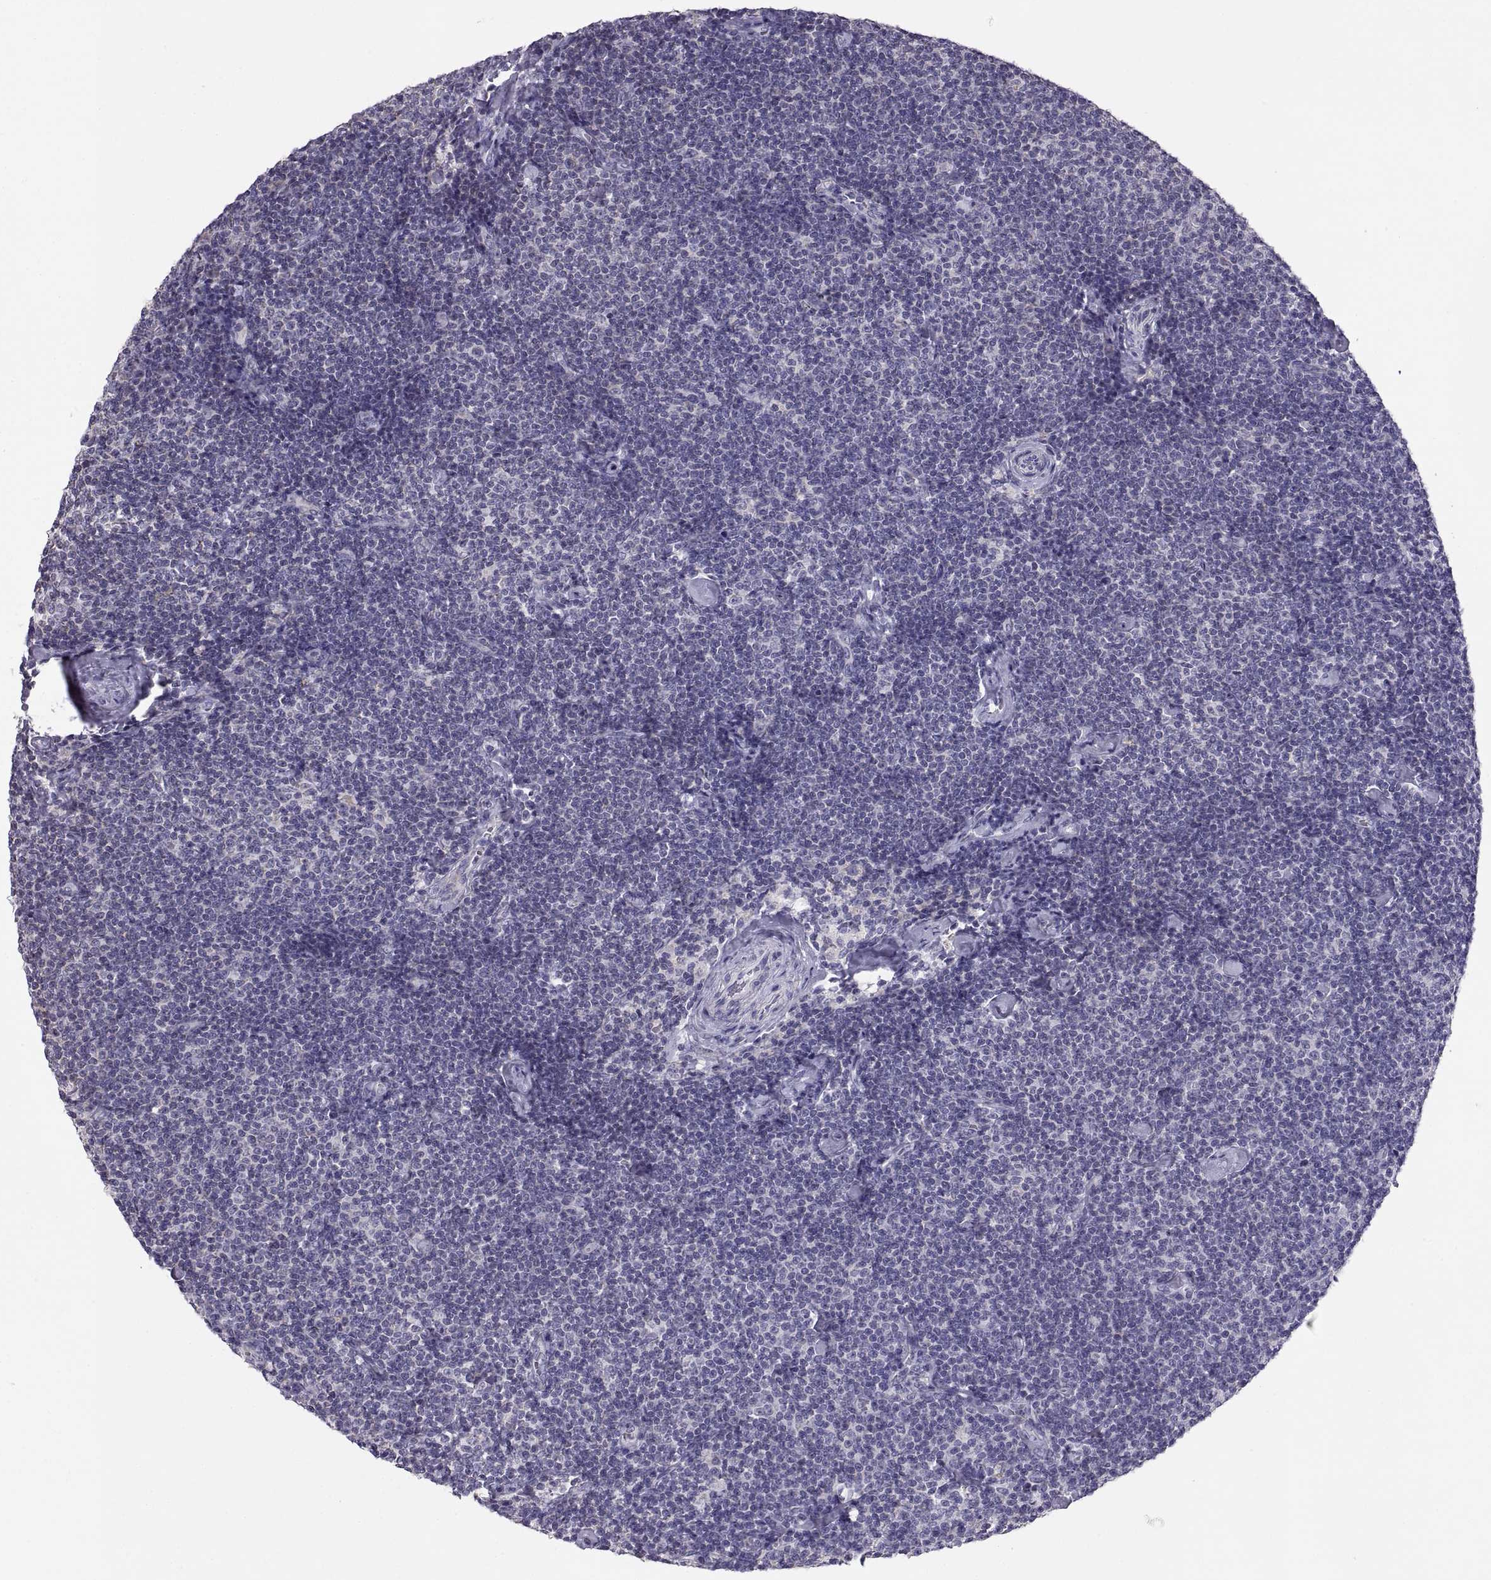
{"staining": {"intensity": "negative", "quantity": "none", "location": "none"}, "tissue": "lymphoma", "cell_type": "Tumor cells", "image_type": "cancer", "snomed": [{"axis": "morphology", "description": "Malignant lymphoma, non-Hodgkin's type, Low grade"}, {"axis": "topography", "description": "Lymph node"}], "caption": "An immunohistochemistry photomicrograph of lymphoma is shown. There is no staining in tumor cells of lymphoma.", "gene": "TNNC1", "patient": {"sex": "male", "age": 81}}